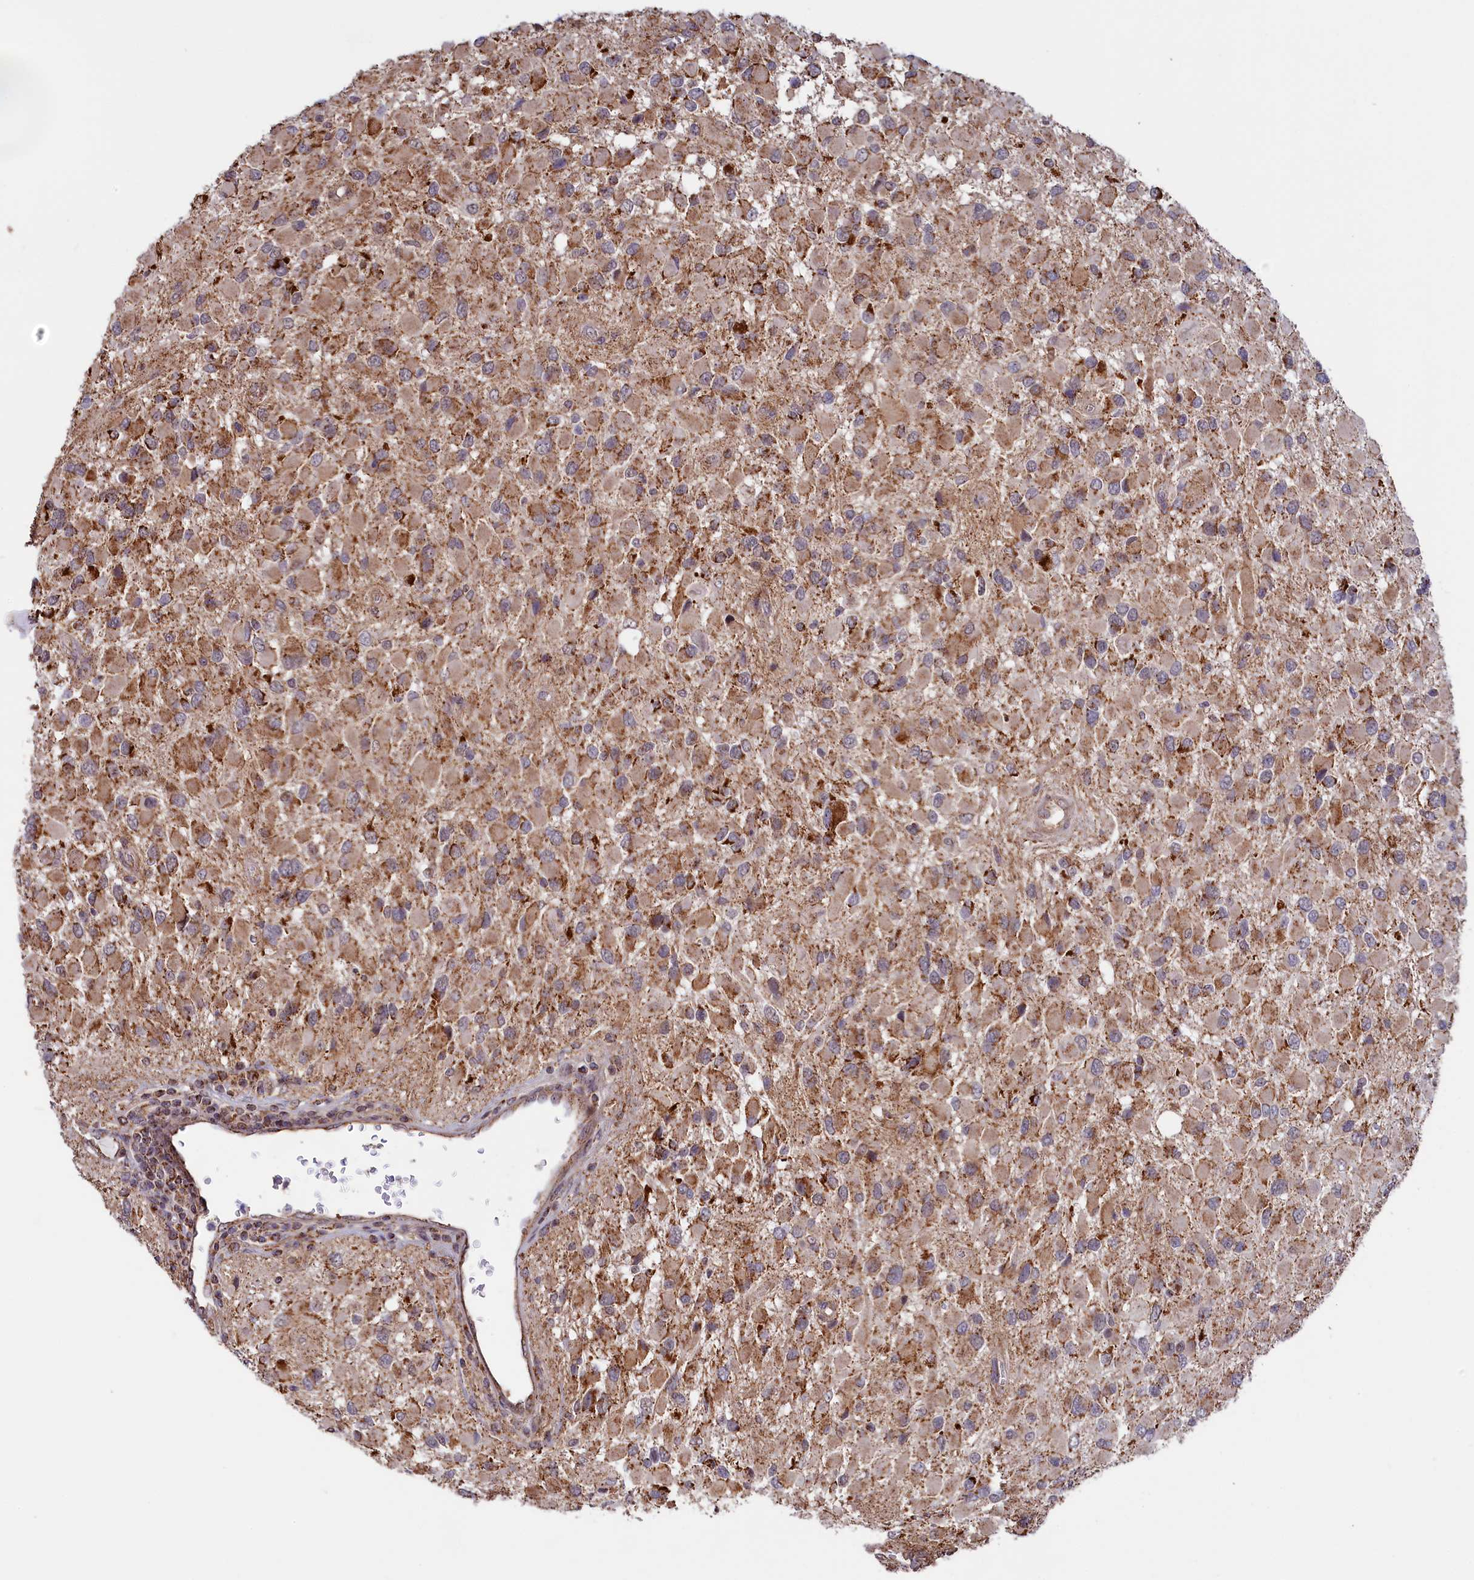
{"staining": {"intensity": "moderate", "quantity": ">75%", "location": "cytoplasmic/membranous"}, "tissue": "glioma", "cell_type": "Tumor cells", "image_type": "cancer", "snomed": [{"axis": "morphology", "description": "Glioma, malignant, High grade"}, {"axis": "topography", "description": "Brain"}], "caption": "Immunohistochemical staining of human malignant high-grade glioma displays medium levels of moderate cytoplasmic/membranous expression in about >75% of tumor cells. The protein of interest is shown in brown color, while the nuclei are stained blue.", "gene": "DUS3L", "patient": {"sex": "male", "age": 53}}